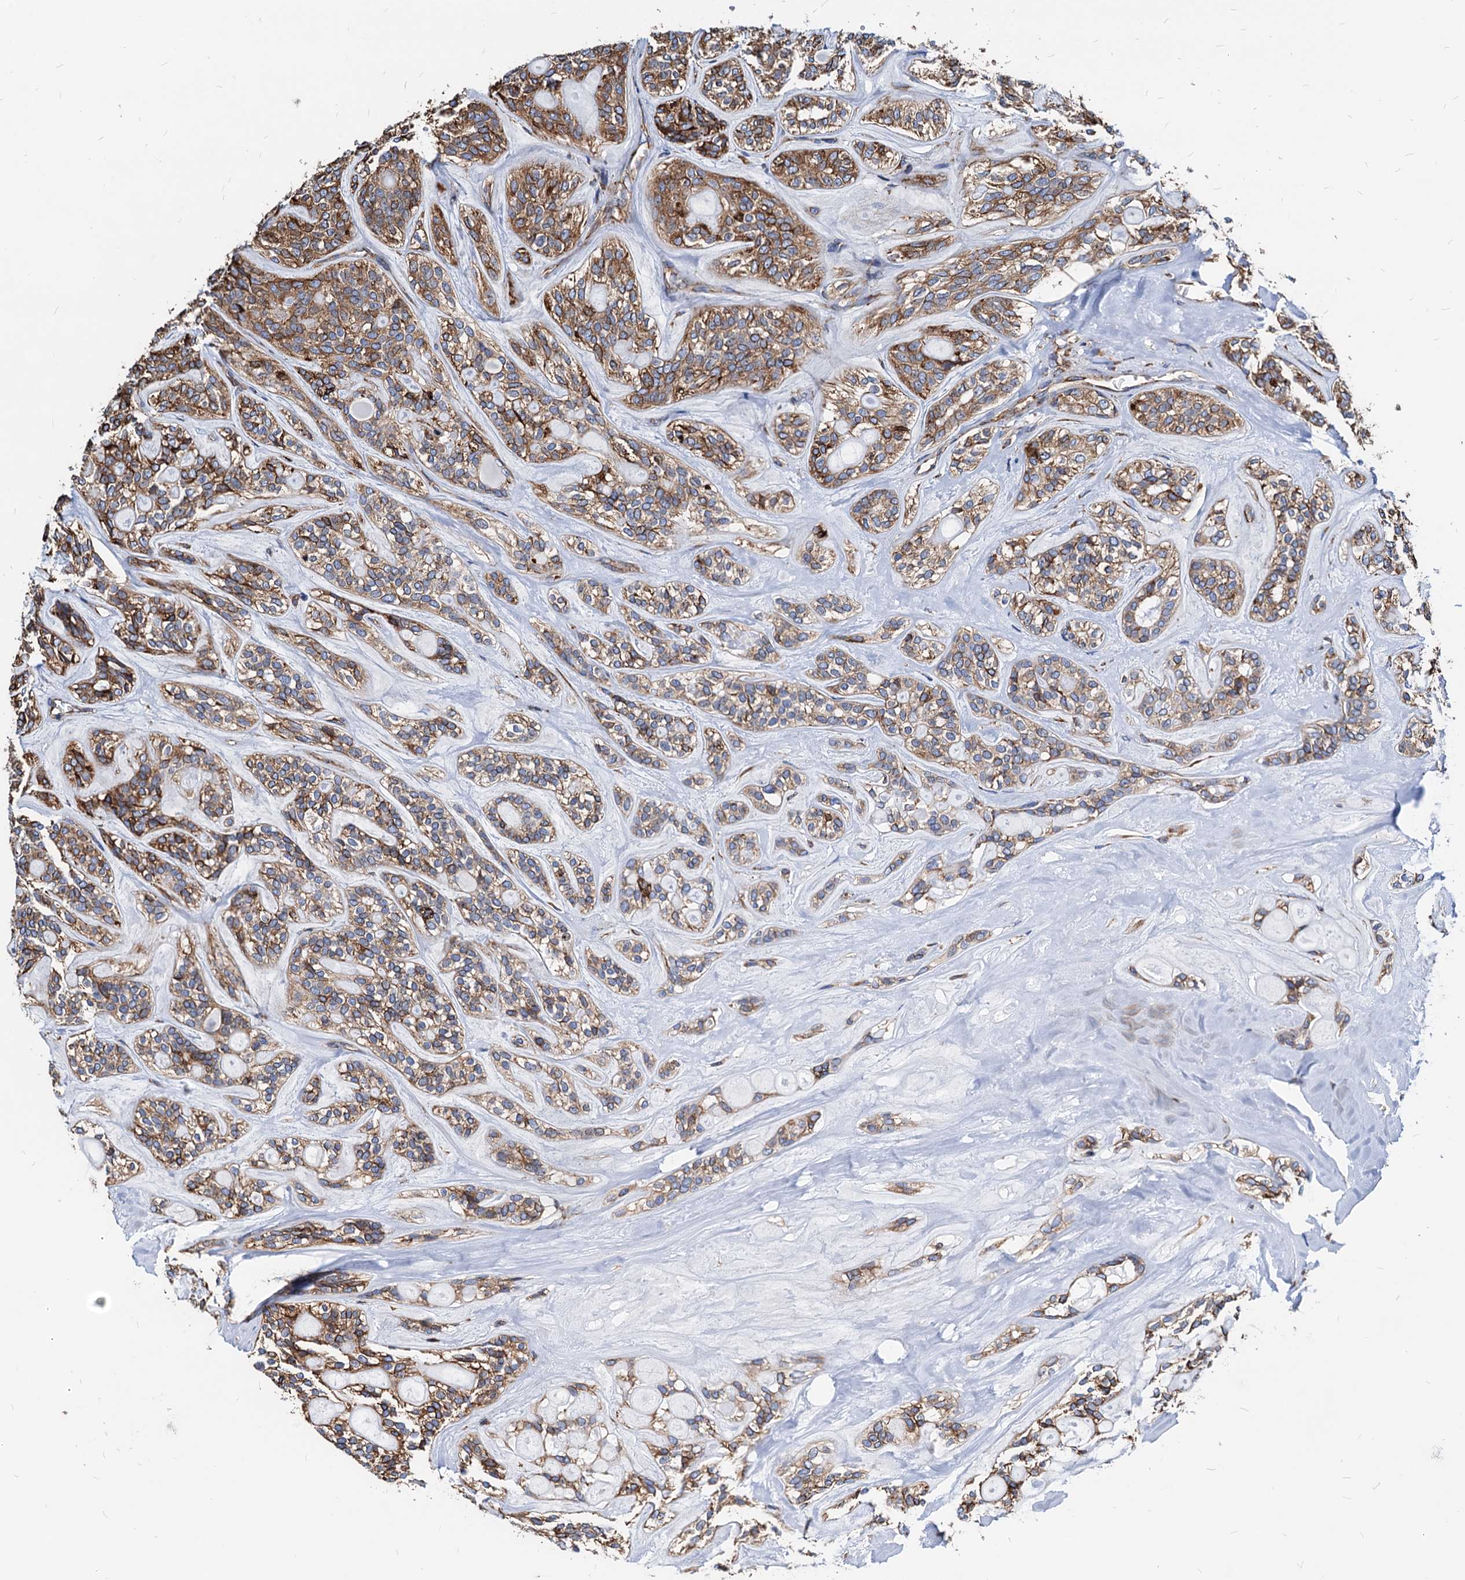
{"staining": {"intensity": "strong", "quantity": ">75%", "location": "cytoplasmic/membranous"}, "tissue": "head and neck cancer", "cell_type": "Tumor cells", "image_type": "cancer", "snomed": [{"axis": "morphology", "description": "Adenocarcinoma, NOS"}, {"axis": "topography", "description": "Head-Neck"}], "caption": "Head and neck cancer (adenocarcinoma) stained with a protein marker demonstrates strong staining in tumor cells.", "gene": "HSPA5", "patient": {"sex": "male", "age": 66}}